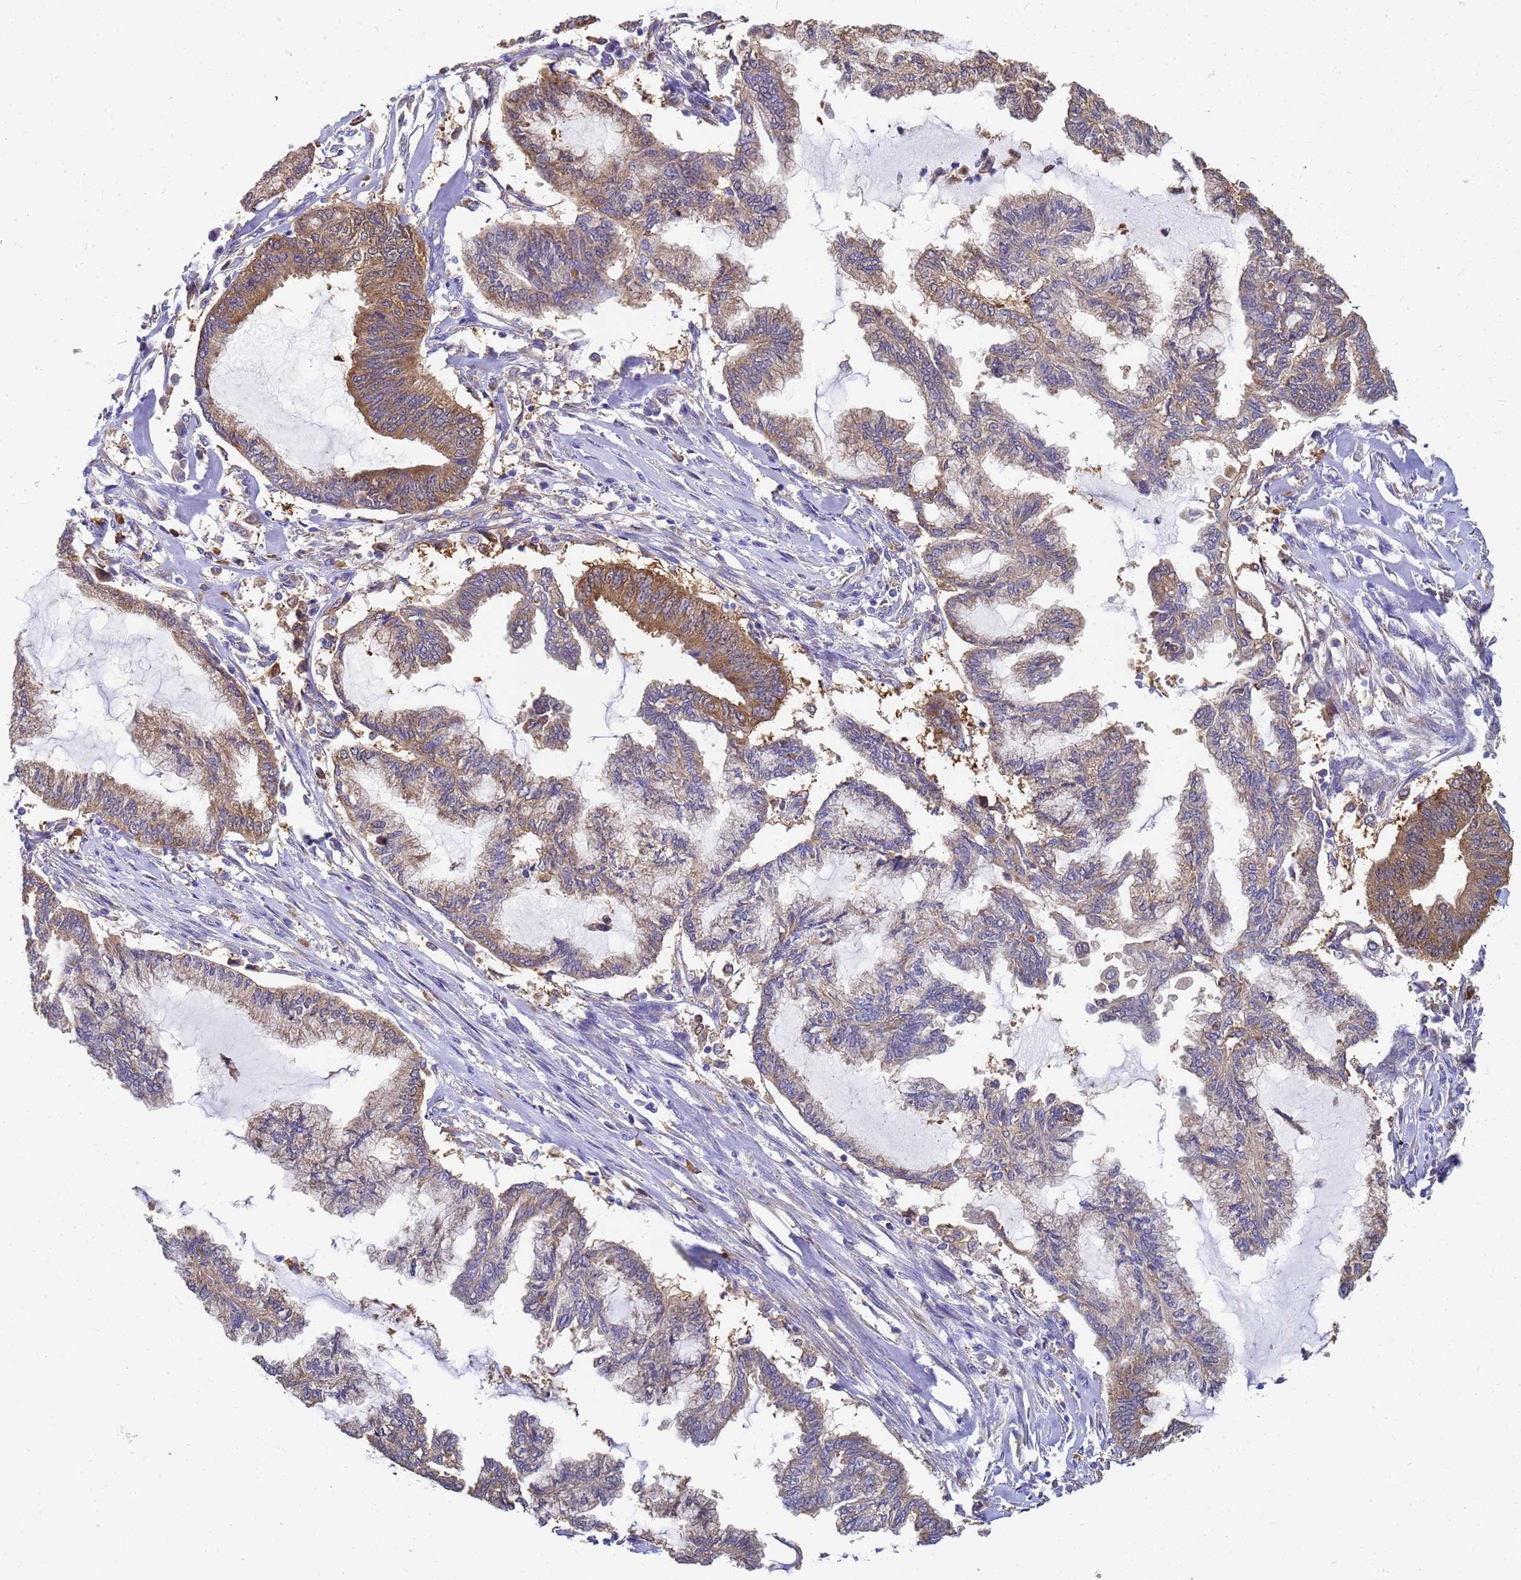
{"staining": {"intensity": "moderate", "quantity": ">75%", "location": "cytoplasmic/membranous"}, "tissue": "endometrial cancer", "cell_type": "Tumor cells", "image_type": "cancer", "snomed": [{"axis": "morphology", "description": "Adenocarcinoma, NOS"}, {"axis": "topography", "description": "Endometrium"}], "caption": "Endometrial cancer stained with a protein marker shows moderate staining in tumor cells.", "gene": "NME1-NME2", "patient": {"sex": "female", "age": 86}}